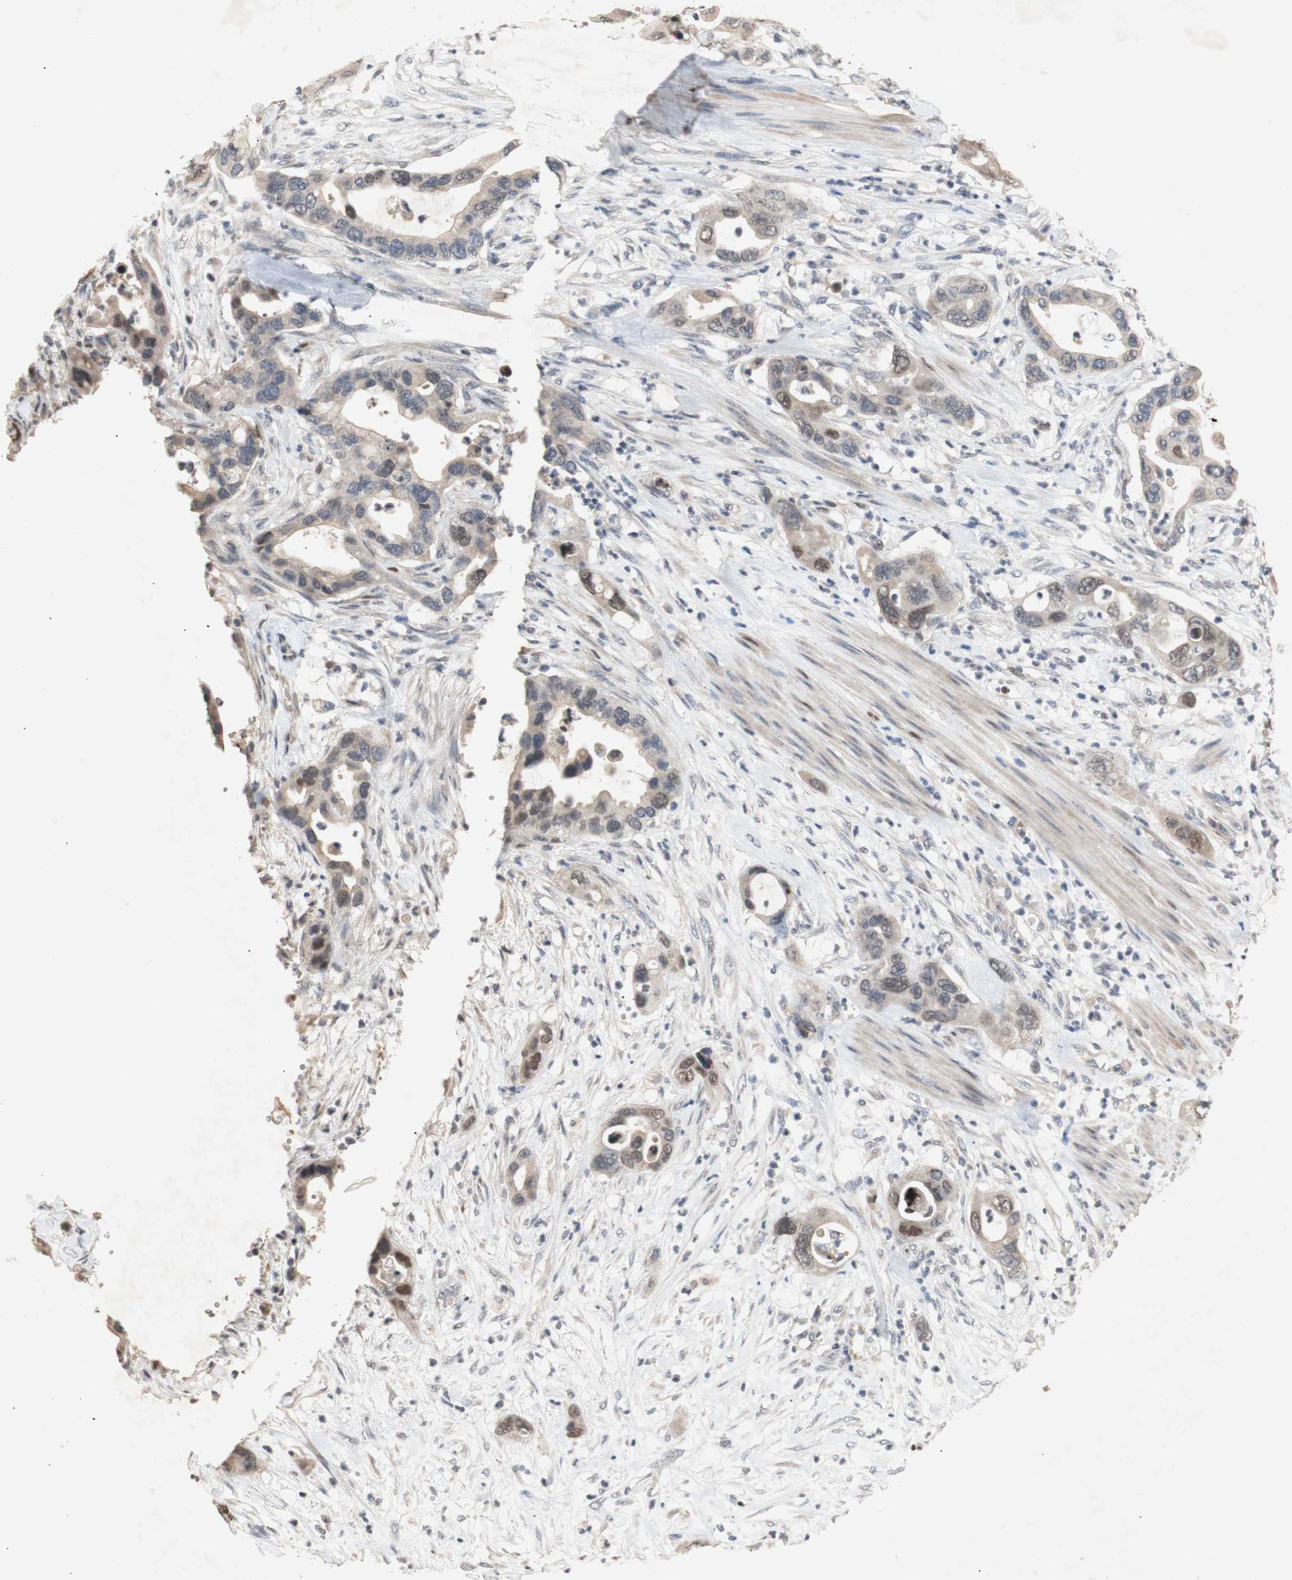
{"staining": {"intensity": "weak", "quantity": ">75%", "location": "cytoplasmic/membranous,nuclear"}, "tissue": "pancreatic cancer", "cell_type": "Tumor cells", "image_type": "cancer", "snomed": [{"axis": "morphology", "description": "Adenocarcinoma, NOS"}, {"axis": "topography", "description": "Pancreas"}], "caption": "A micrograph showing weak cytoplasmic/membranous and nuclear positivity in about >75% of tumor cells in adenocarcinoma (pancreatic), as visualized by brown immunohistochemical staining.", "gene": "FOSB", "patient": {"sex": "female", "age": 71}}